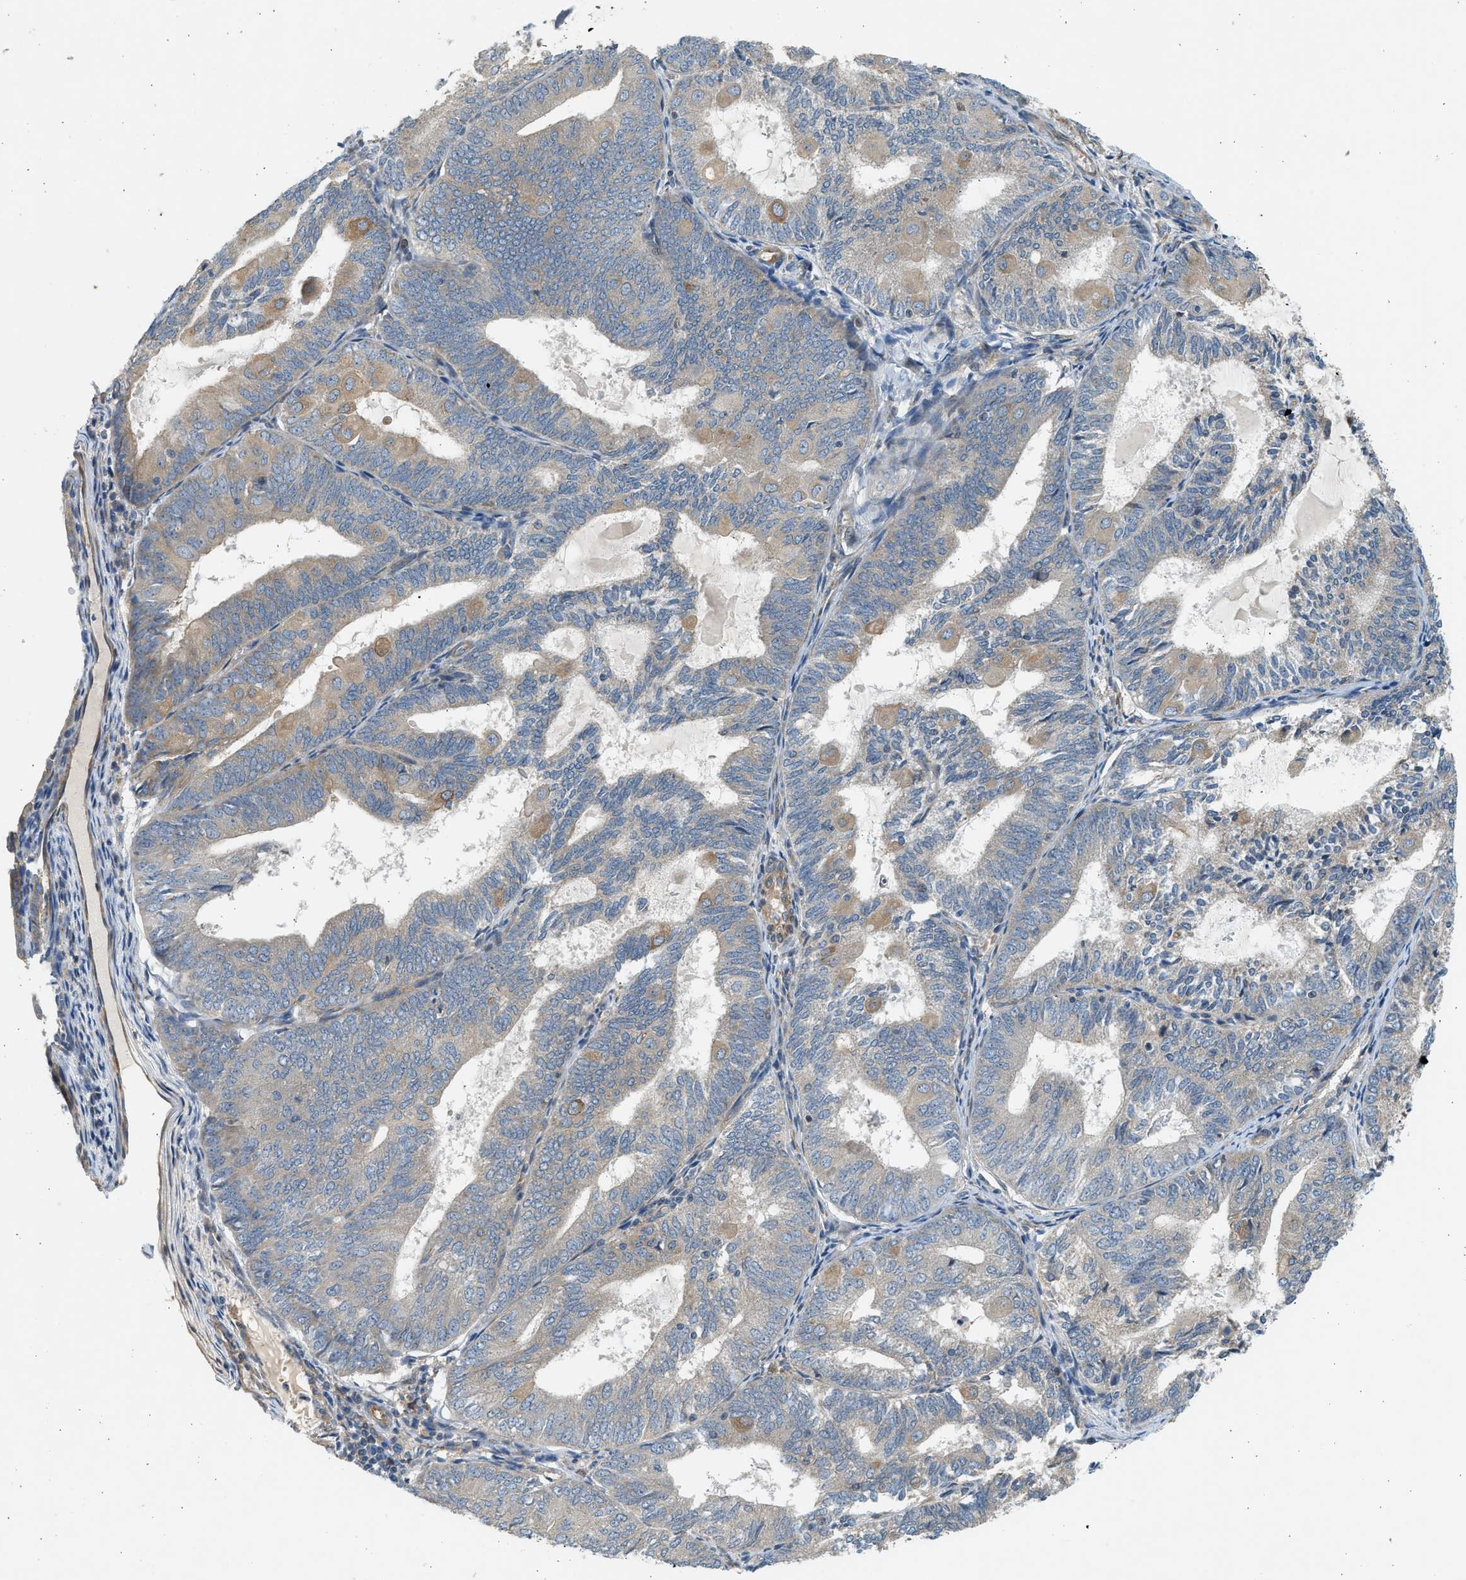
{"staining": {"intensity": "moderate", "quantity": "<25%", "location": "cytoplasmic/membranous"}, "tissue": "endometrial cancer", "cell_type": "Tumor cells", "image_type": "cancer", "snomed": [{"axis": "morphology", "description": "Adenocarcinoma, NOS"}, {"axis": "topography", "description": "Endometrium"}], "caption": "Tumor cells demonstrate low levels of moderate cytoplasmic/membranous staining in about <25% of cells in endometrial cancer (adenocarcinoma).", "gene": "KDELR2", "patient": {"sex": "female", "age": 81}}